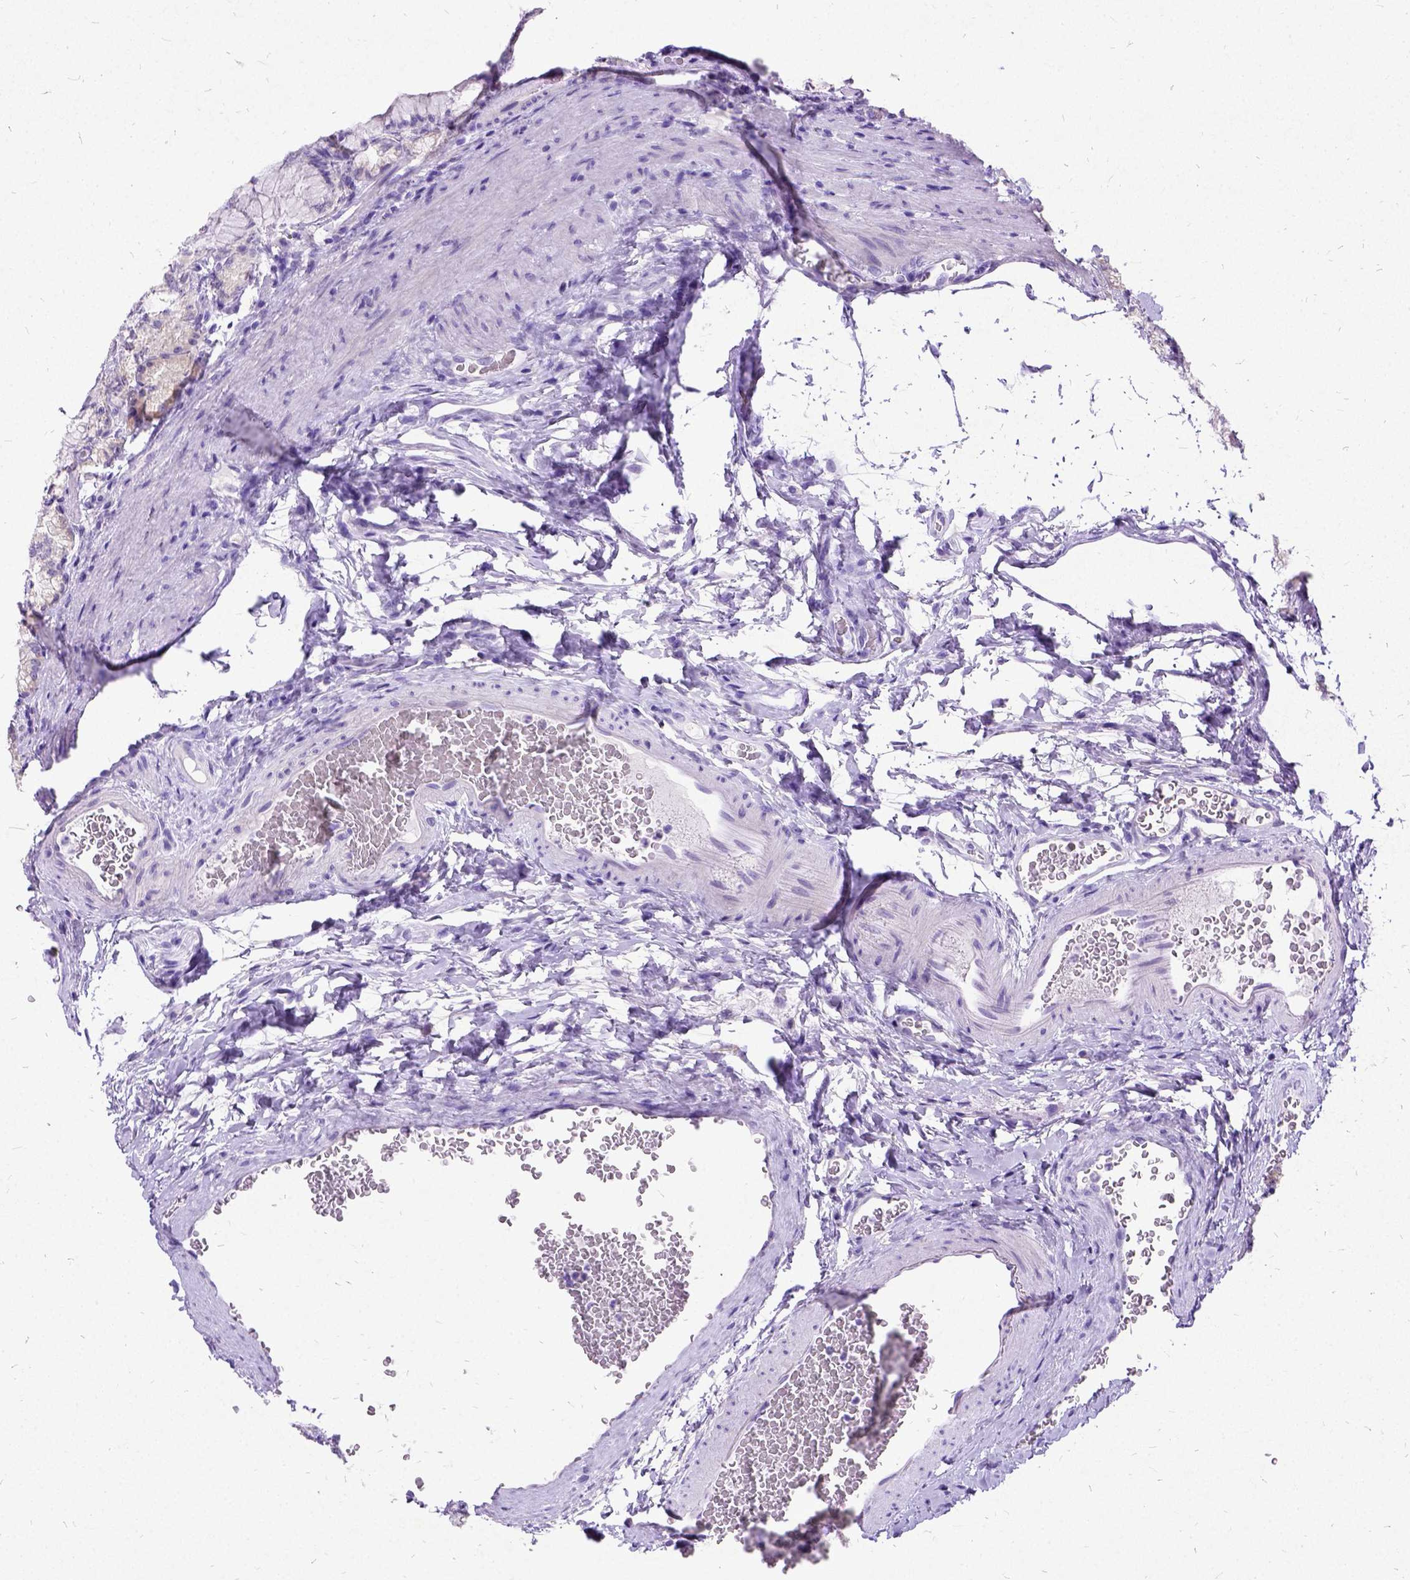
{"staining": {"intensity": "weak", "quantity": "25%-75%", "location": "cytoplasmic/membranous"}, "tissue": "stomach", "cell_type": "Glandular cells", "image_type": "normal", "snomed": [{"axis": "morphology", "description": "Normal tissue, NOS"}, {"axis": "morphology", "description": "Adenocarcinoma, NOS"}, {"axis": "morphology", "description": "Adenocarcinoma, High grade"}, {"axis": "topography", "description": "Stomach, upper"}, {"axis": "topography", "description": "Stomach"}], "caption": "Glandular cells display weak cytoplasmic/membranous positivity in about 25%-75% of cells in normal stomach. (Brightfield microscopy of DAB IHC at high magnification).", "gene": "NEUROD4", "patient": {"sex": "female", "age": 65}}